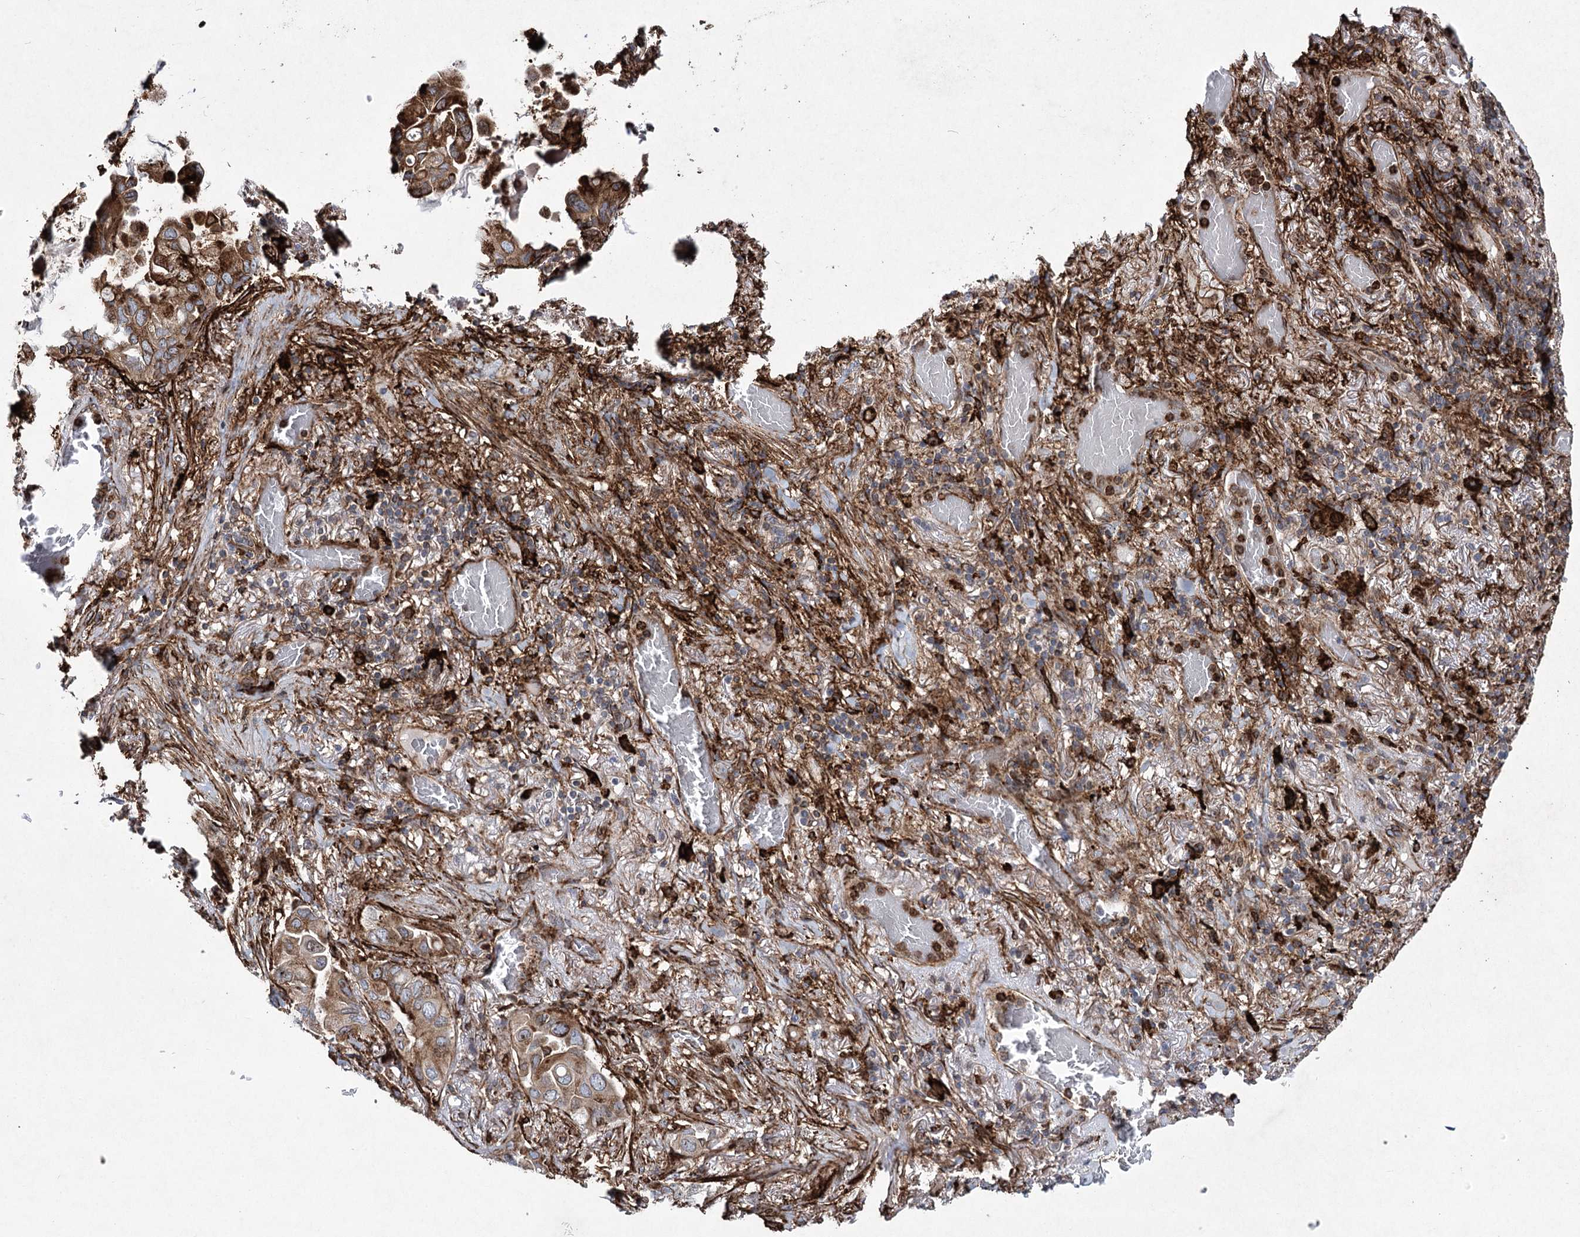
{"staining": {"intensity": "moderate", "quantity": ">75%", "location": "cytoplasmic/membranous"}, "tissue": "lung cancer", "cell_type": "Tumor cells", "image_type": "cancer", "snomed": [{"axis": "morphology", "description": "Adenocarcinoma, NOS"}, {"axis": "topography", "description": "Lung"}], "caption": "DAB (3,3'-diaminobenzidine) immunohistochemical staining of human lung adenocarcinoma displays moderate cytoplasmic/membranous protein expression in about >75% of tumor cells. (Brightfield microscopy of DAB IHC at high magnification).", "gene": "DCUN1D4", "patient": {"sex": "male", "age": 64}}